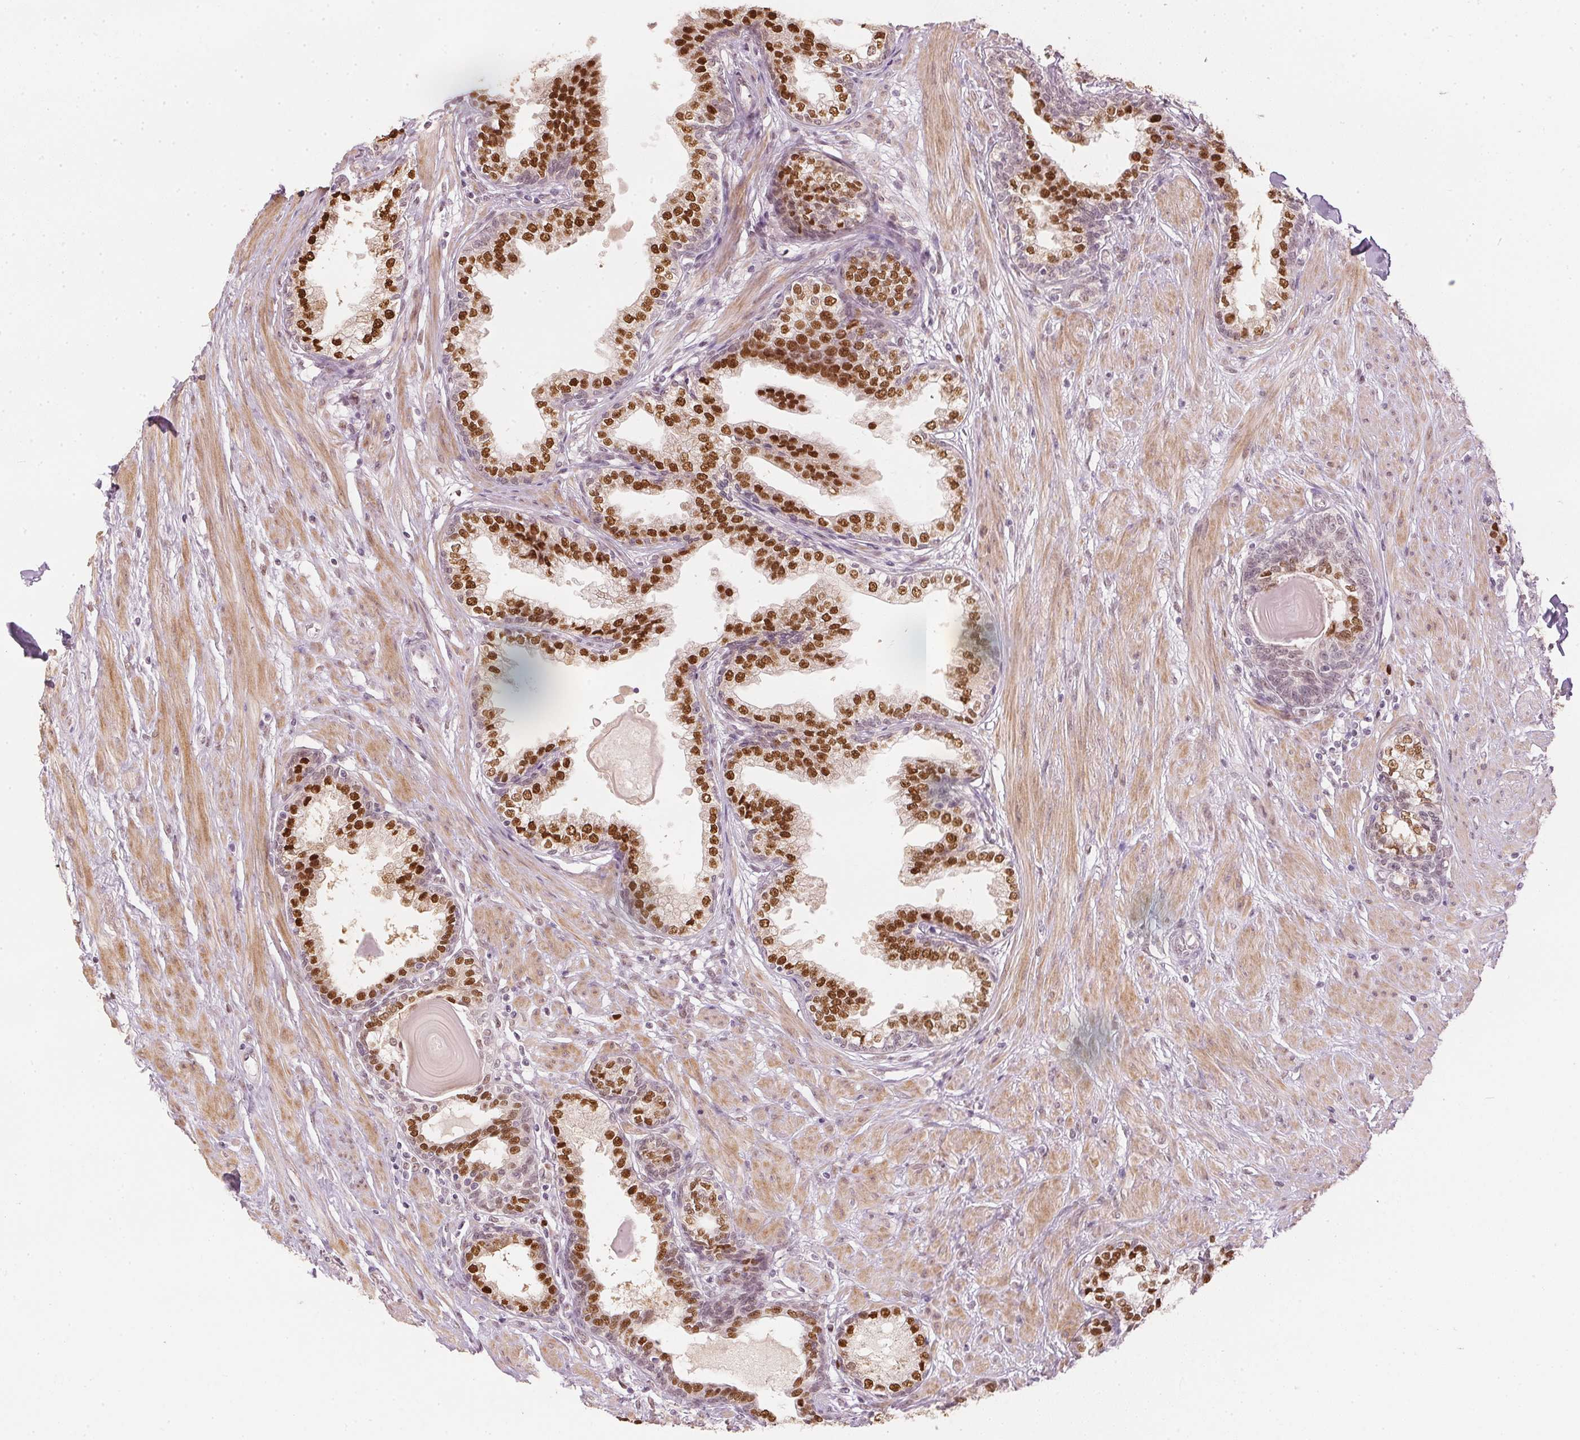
{"staining": {"intensity": "strong", "quantity": ">75%", "location": "nuclear"}, "tissue": "prostate", "cell_type": "Glandular cells", "image_type": "normal", "snomed": [{"axis": "morphology", "description": "Normal tissue, NOS"}, {"axis": "topography", "description": "Prostate"}], "caption": "The photomicrograph displays staining of benign prostate, revealing strong nuclear protein staining (brown color) within glandular cells.", "gene": "ENSG00000267001", "patient": {"sex": "male", "age": 55}}